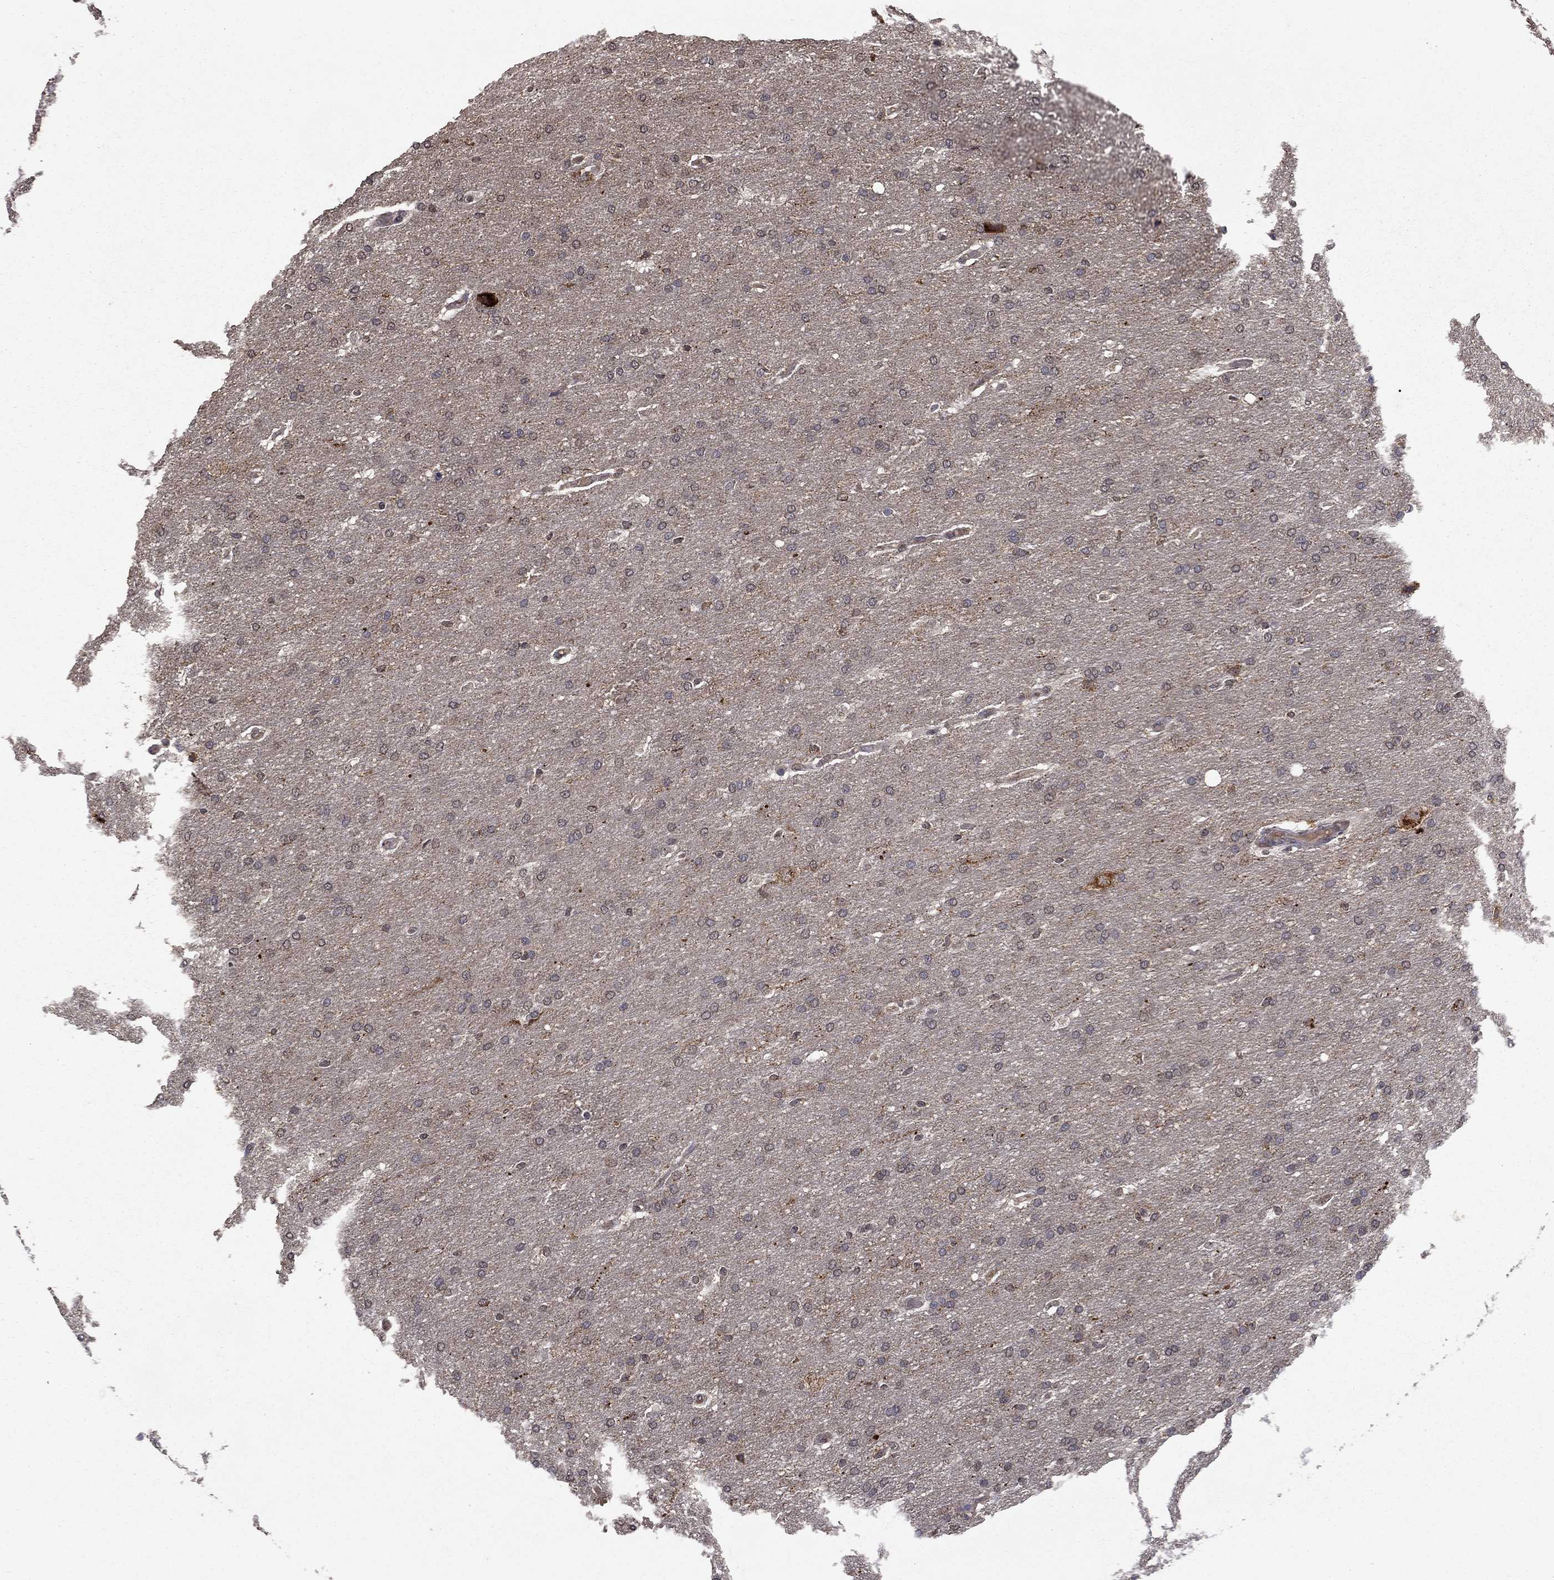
{"staining": {"intensity": "negative", "quantity": "none", "location": "none"}, "tissue": "glioma", "cell_type": "Tumor cells", "image_type": "cancer", "snomed": [{"axis": "morphology", "description": "Glioma, malignant, Low grade"}, {"axis": "topography", "description": "Brain"}], "caption": "This is an immunohistochemistry (IHC) micrograph of malignant low-grade glioma. There is no staining in tumor cells.", "gene": "SLC2A13", "patient": {"sex": "female", "age": 37}}